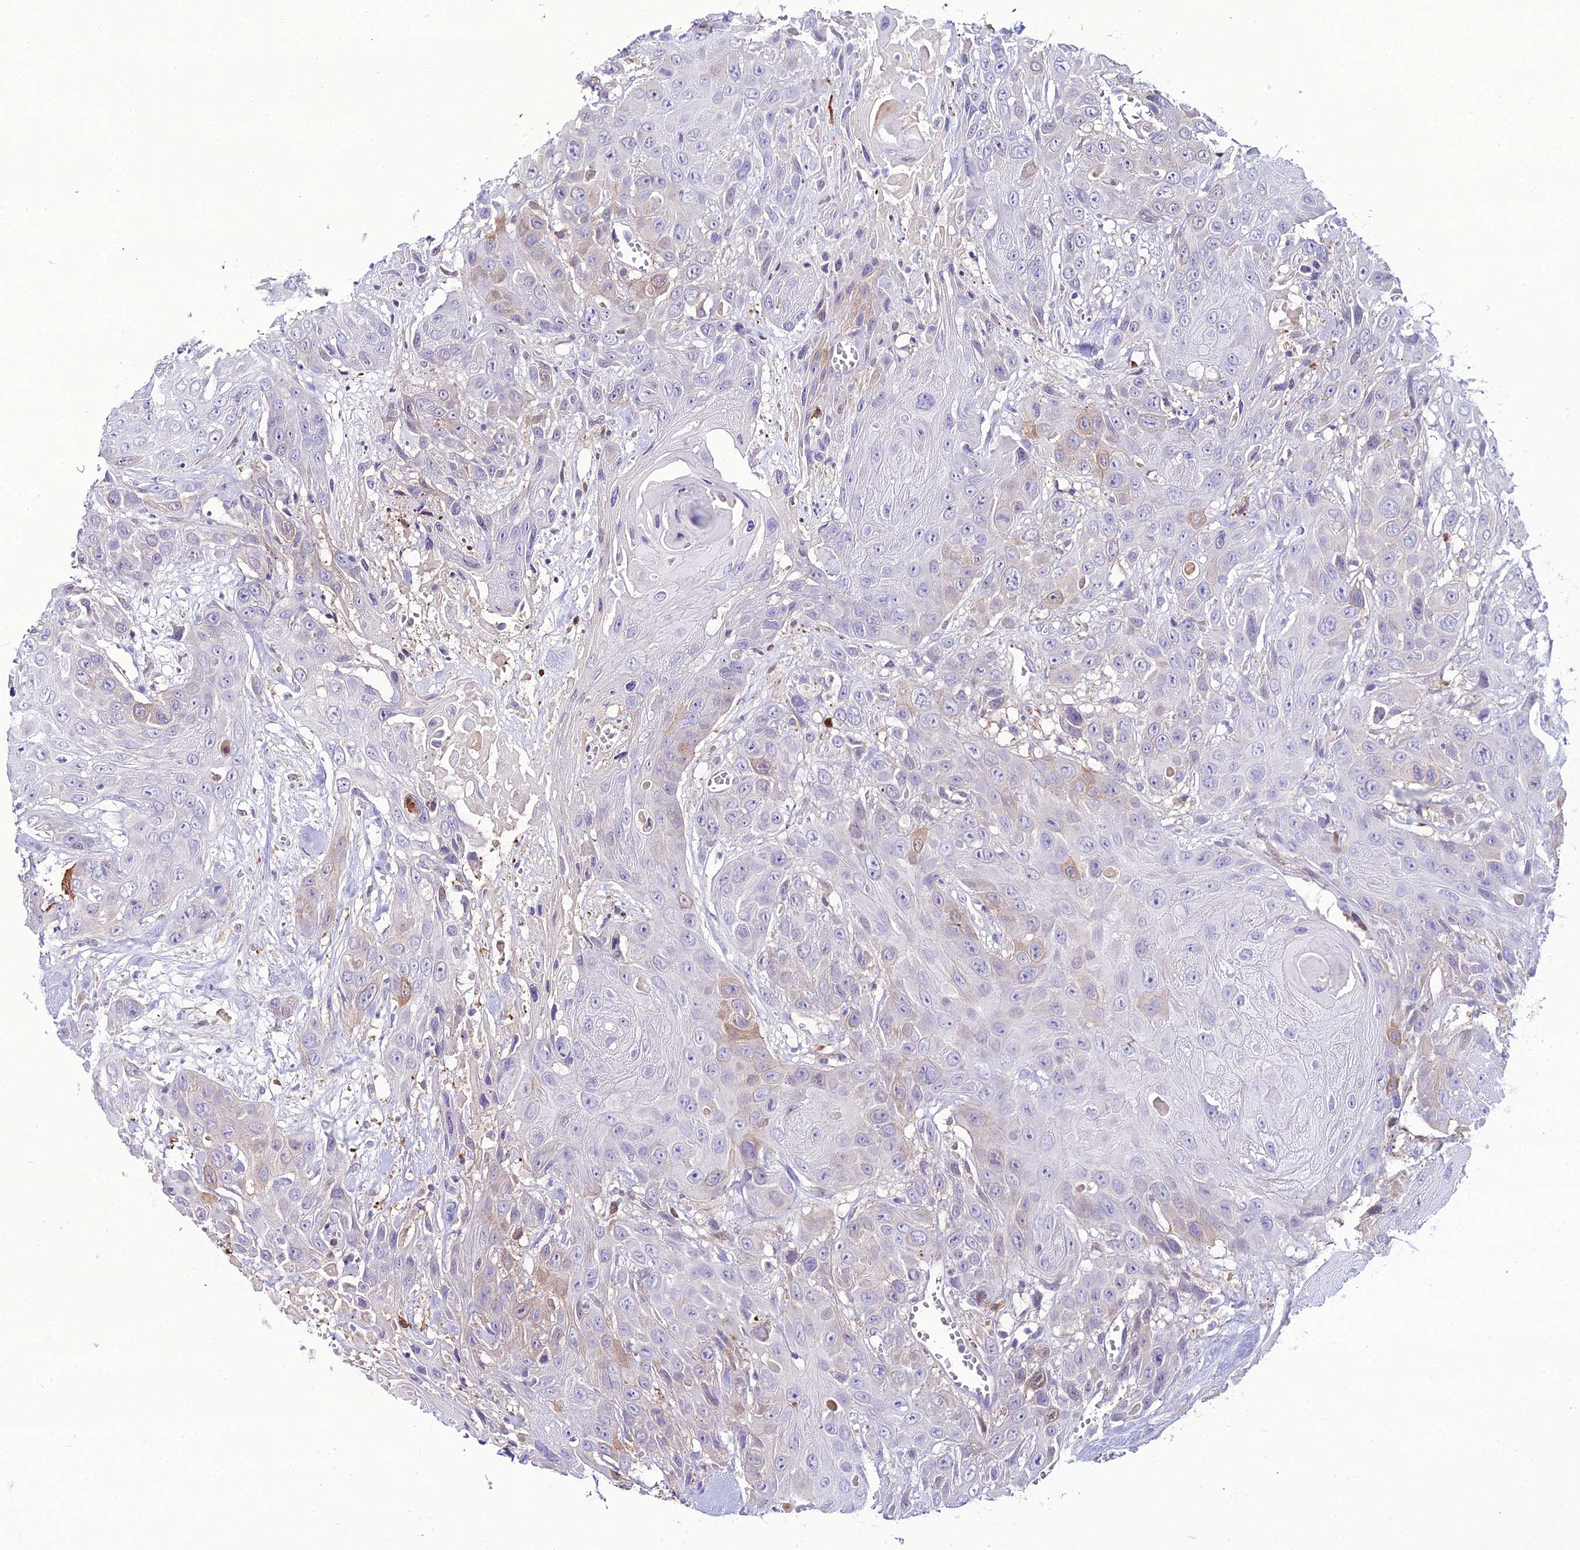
{"staining": {"intensity": "negative", "quantity": "none", "location": "none"}, "tissue": "head and neck cancer", "cell_type": "Tumor cells", "image_type": "cancer", "snomed": [{"axis": "morphology", "description": "Squamous cell carcinoma, NOS"}, {"axis": "topography", "description": "Head-Neck"}], "caption": "This is an immunohistochemistry image of head and neck cancer. There is no positivity in tumor cells.", "gene": "MB21D2", "patient": {"sex": "male", "age": 81}}